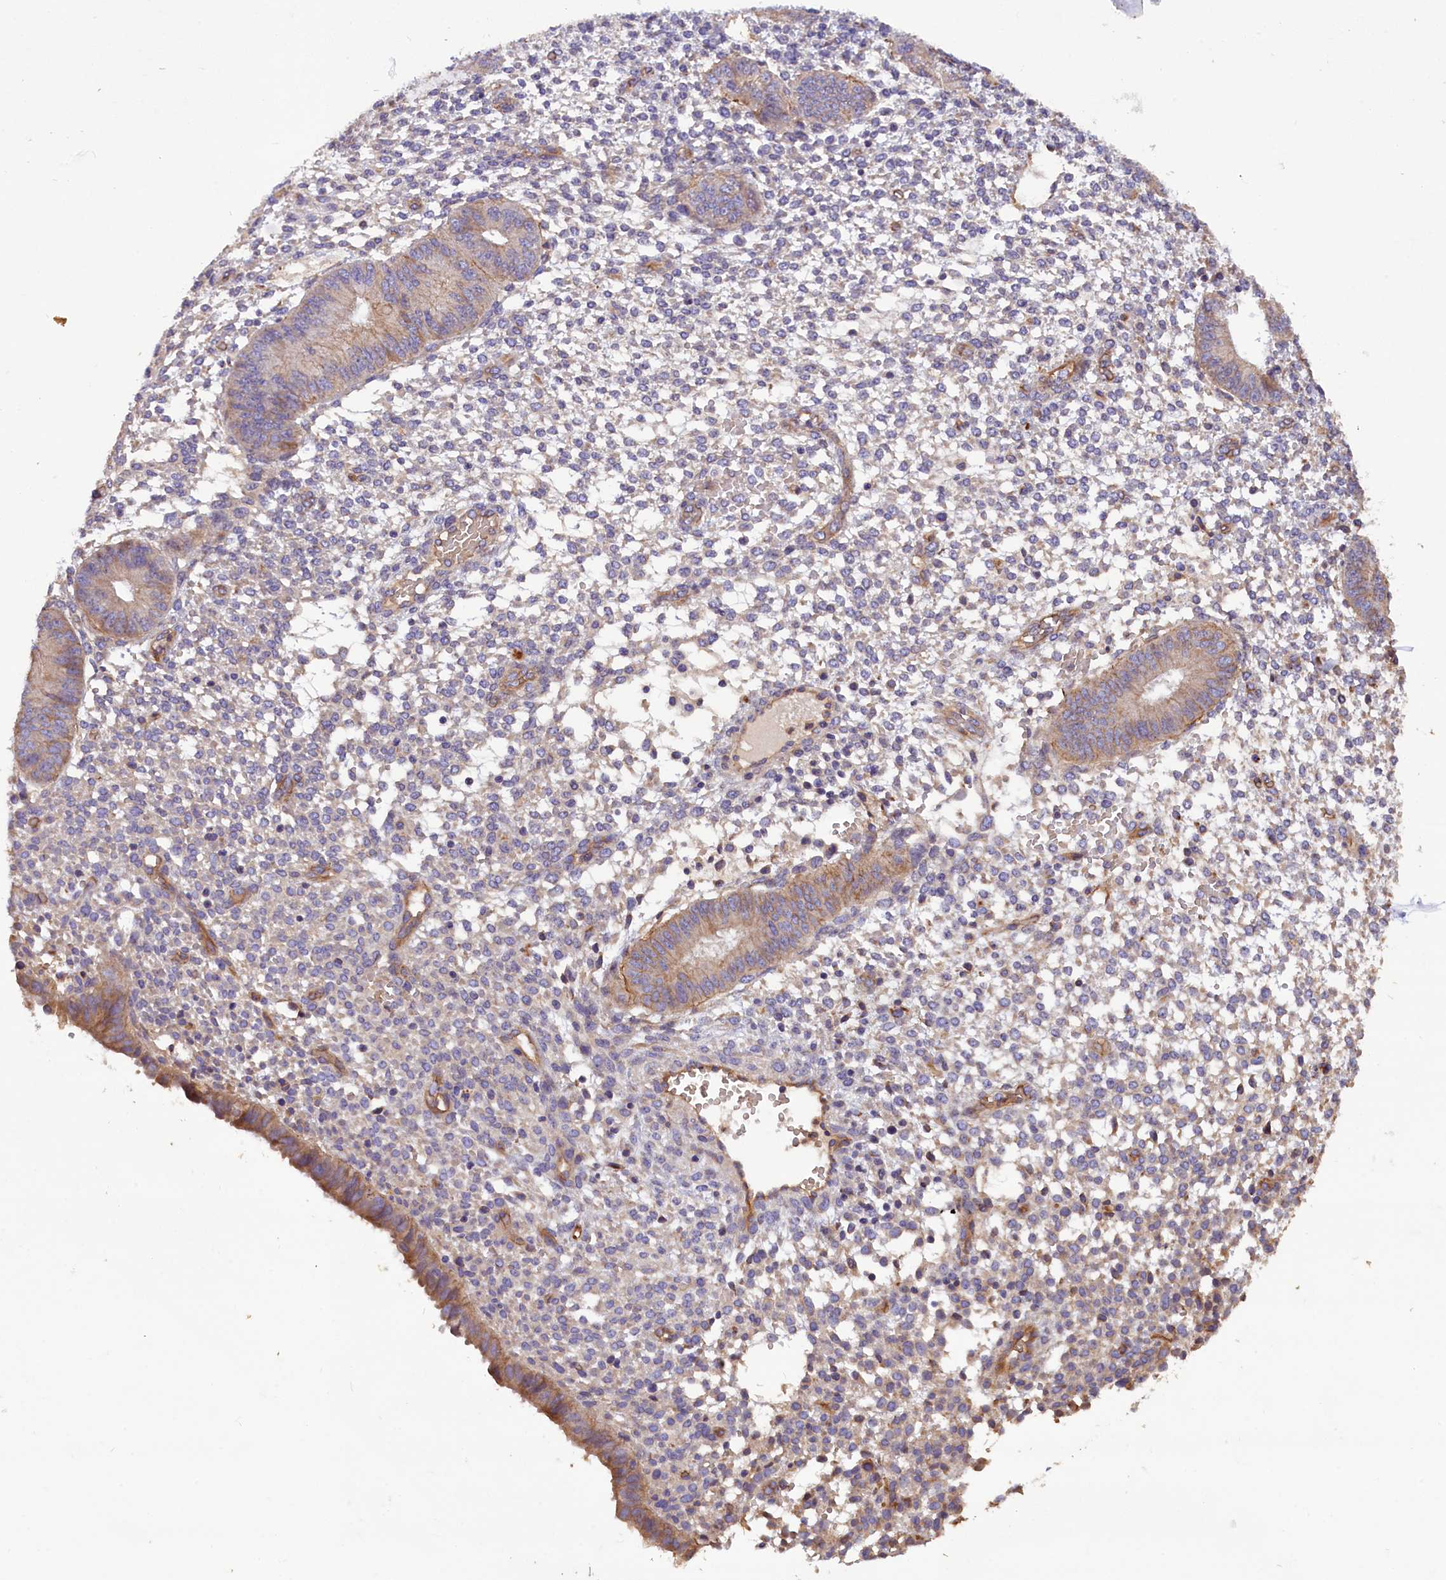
{"staining": {"intensity": "negative", "quantity": "none", "location": "none"}, "tissue": "endometrium", "cell_type": "Cells in endometrial stroma", "image_type": "normal", "snomed": [{"axis": "morphology", "description": "Normal tissue, NOS"}, {"axis": "topography", "description": "Endometrium"}], "caption": "Immunohistochemistry (IHC) image of normal endometrium: endometrium stained with DAB (3,3'-diaminobenzidine) exhibits no significant protein positivity in cells in endometrial stroma.", "gene": "ERMARD", "patient": {"sex": "female", "age": 49}}